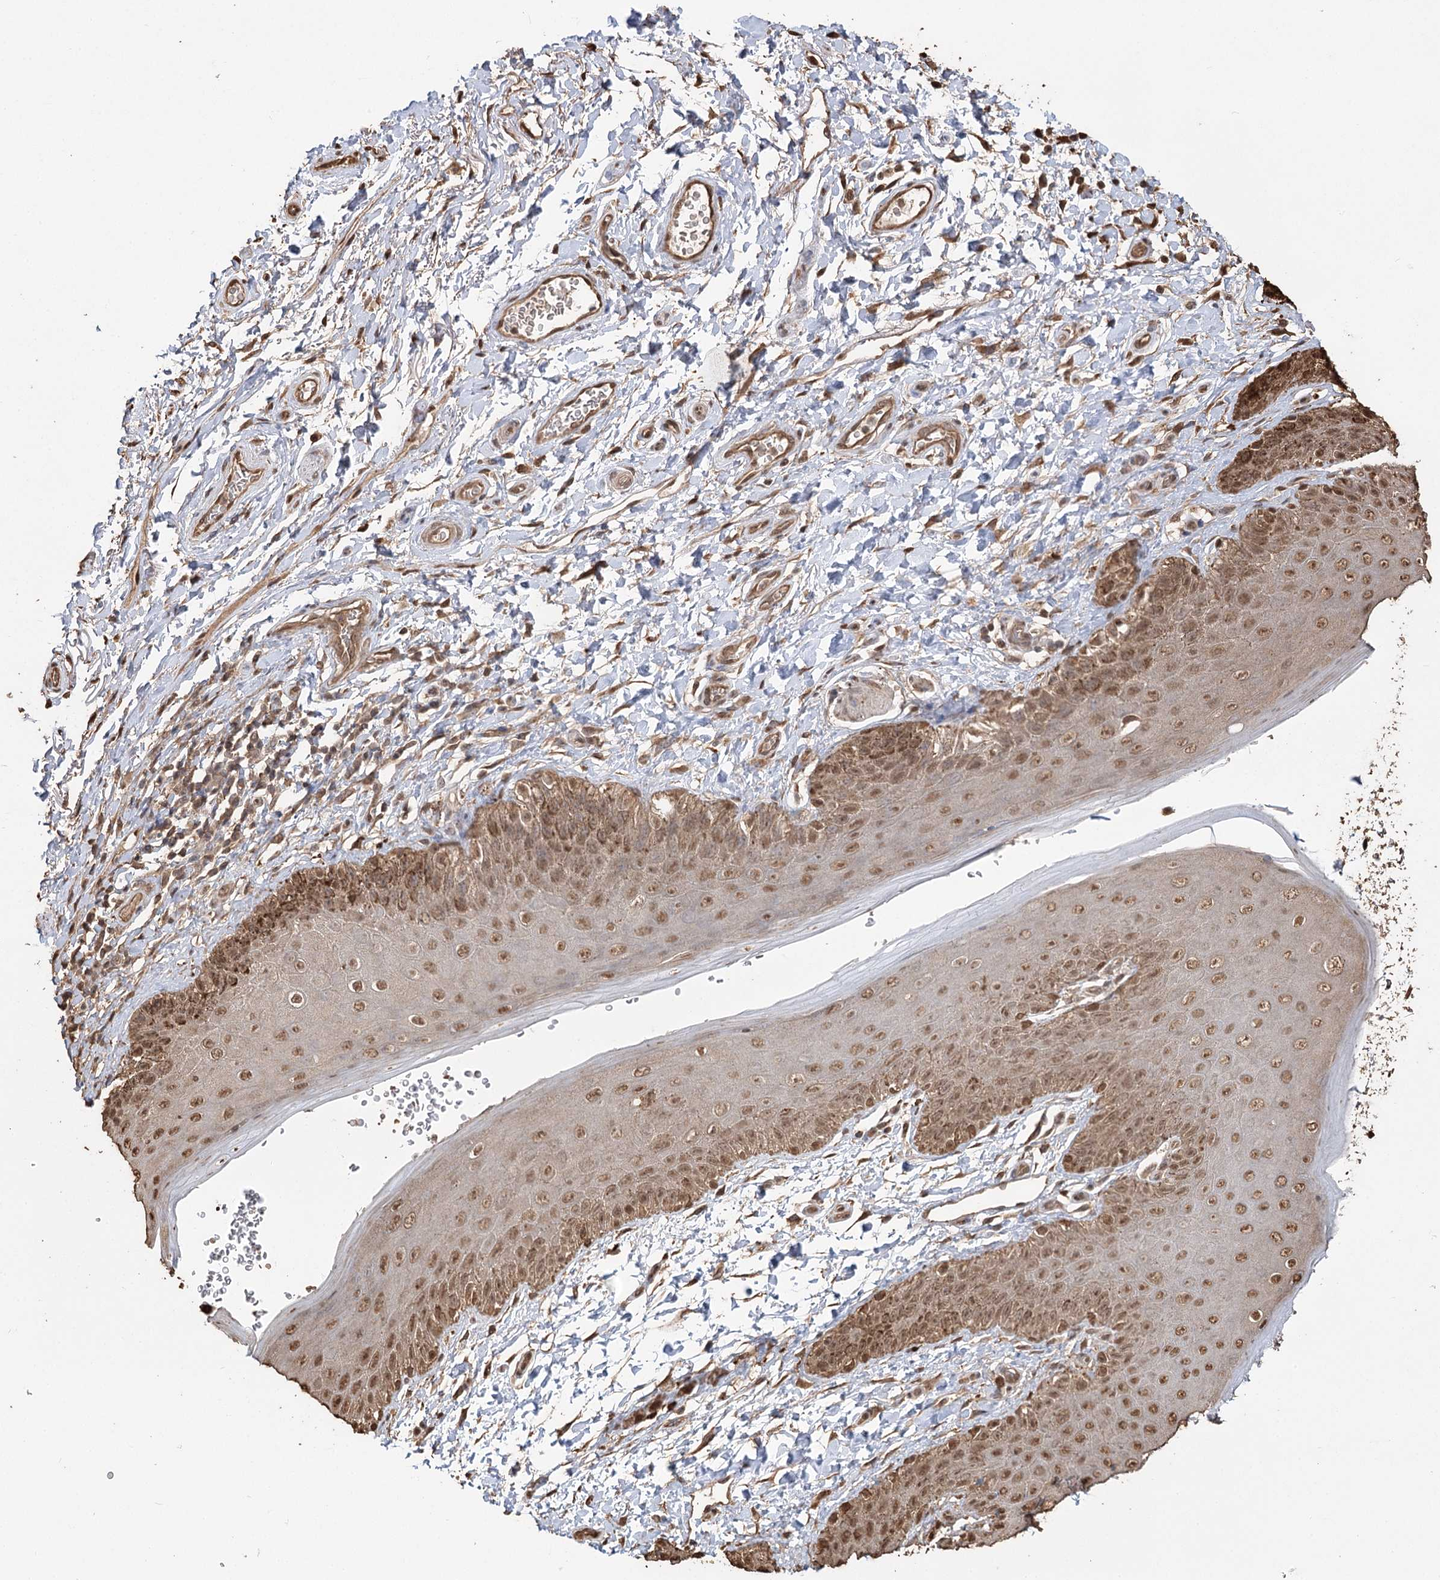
{"staining": {"intensity": "moderate", "quantity": ">75%", "location": "cytoplasmic/membranous,nuclear"}, "tissue": "skin", "cell_type": "Epidermal cells", "image_type": "normal", "snomed": [{"axis": "morphology", "description": "Normal tissue, NOS"}, {"axis": "topography", "description": "Anal"}], "caption": "IHC of benign skin displays medium levels of moderate cytoplasmic/membranous,nuclear expression in approximately >75% of epidermal cells.", "gene": "PLCH1", "patient": {"sex": "male", "age": 44}}